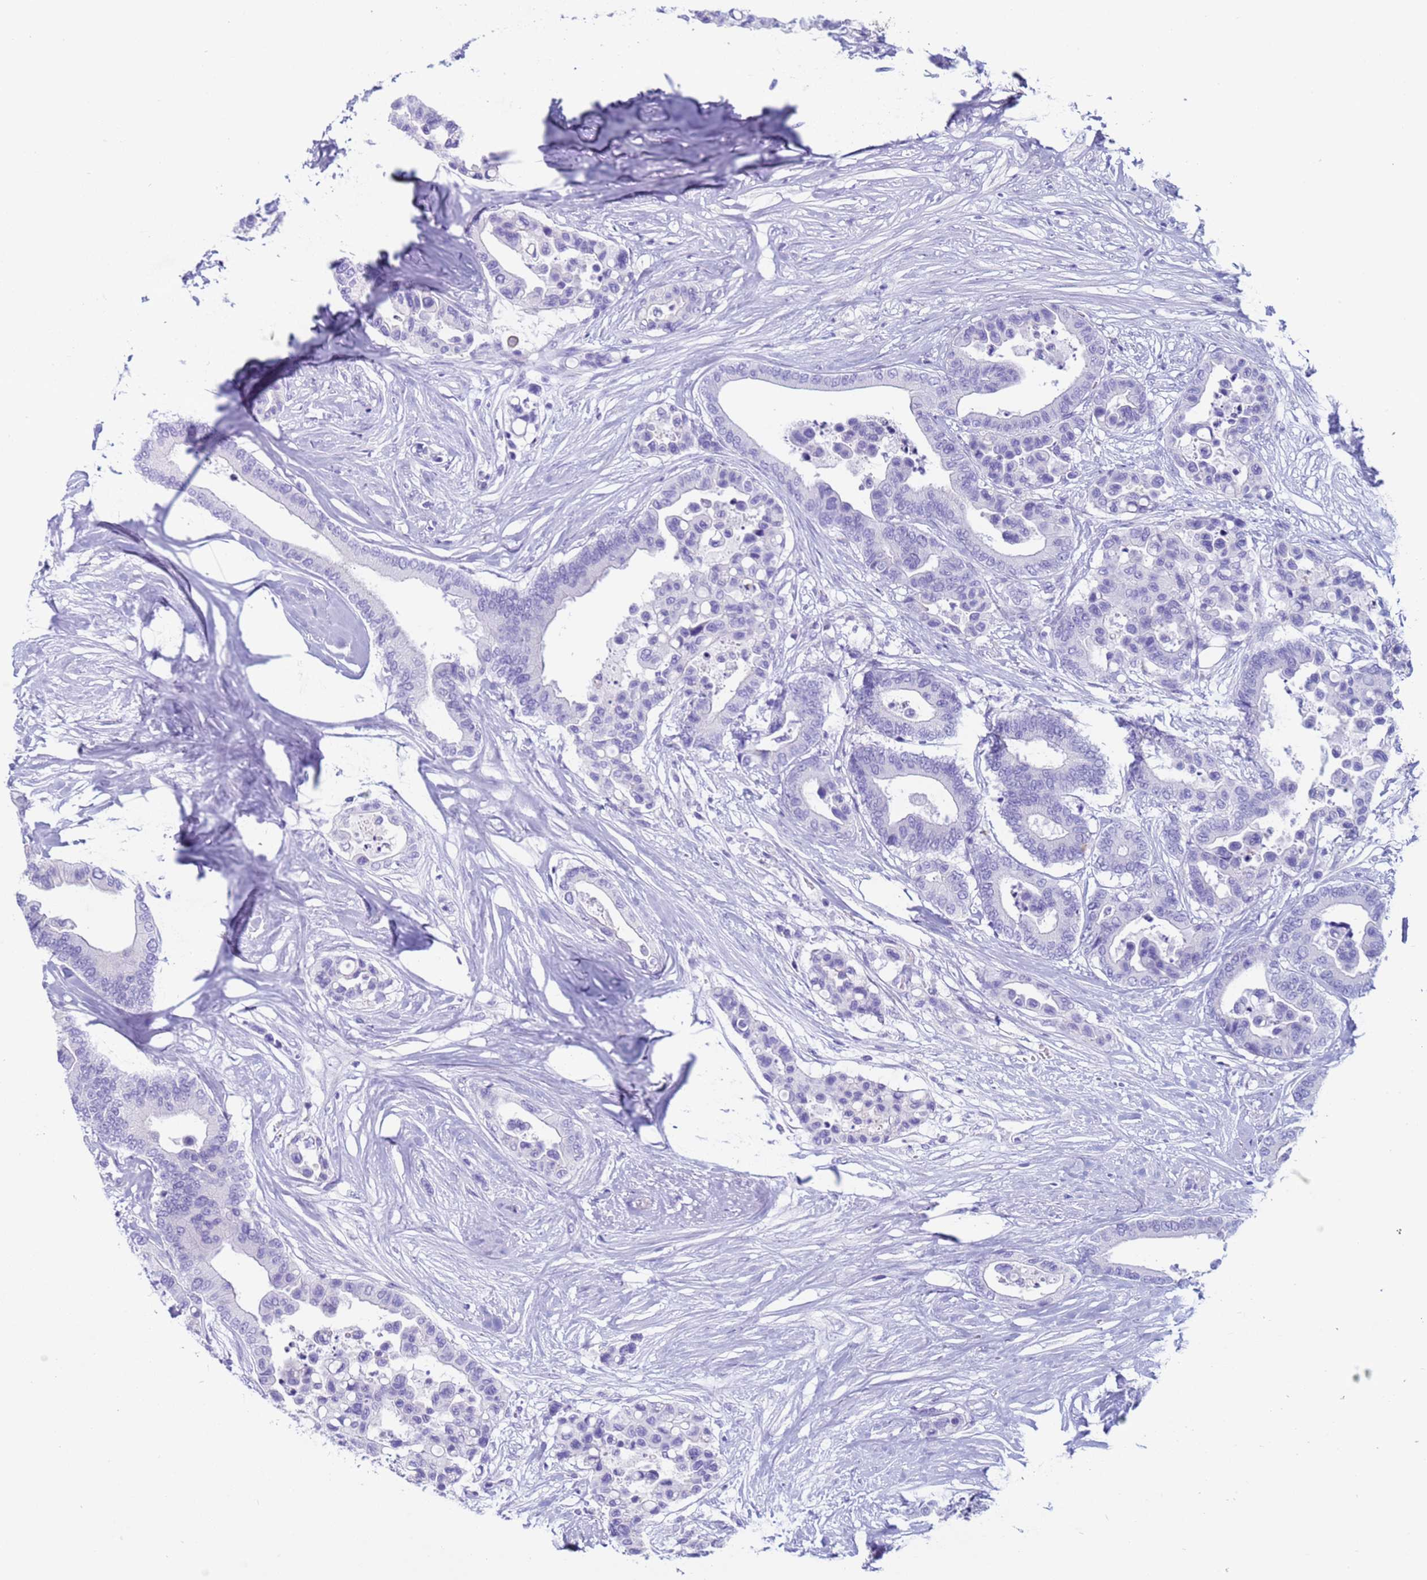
{"staining": {"intensity": "negative", "quantity": "none", "location": "none"}, "tissue": "colorectal cancer", "cell_type": "Tumor cells", "image_type": "cancer", "snomed": [{"axis": "morphology", "description": "Adenocarcinoma, NOS"}, {"axis": "topography", "description": "Colon"}], "caption": "DAB (3,3'-diaminobenzidine) immunohistochemical staining of human colorectal cancer (adenocarcinoma) shows no significant staining in tumor cells. (DAB immunohistochemistry with hematoxylin counter stain).", "gene": "CST4", "patient": {"sex": "male", "age": 82}}